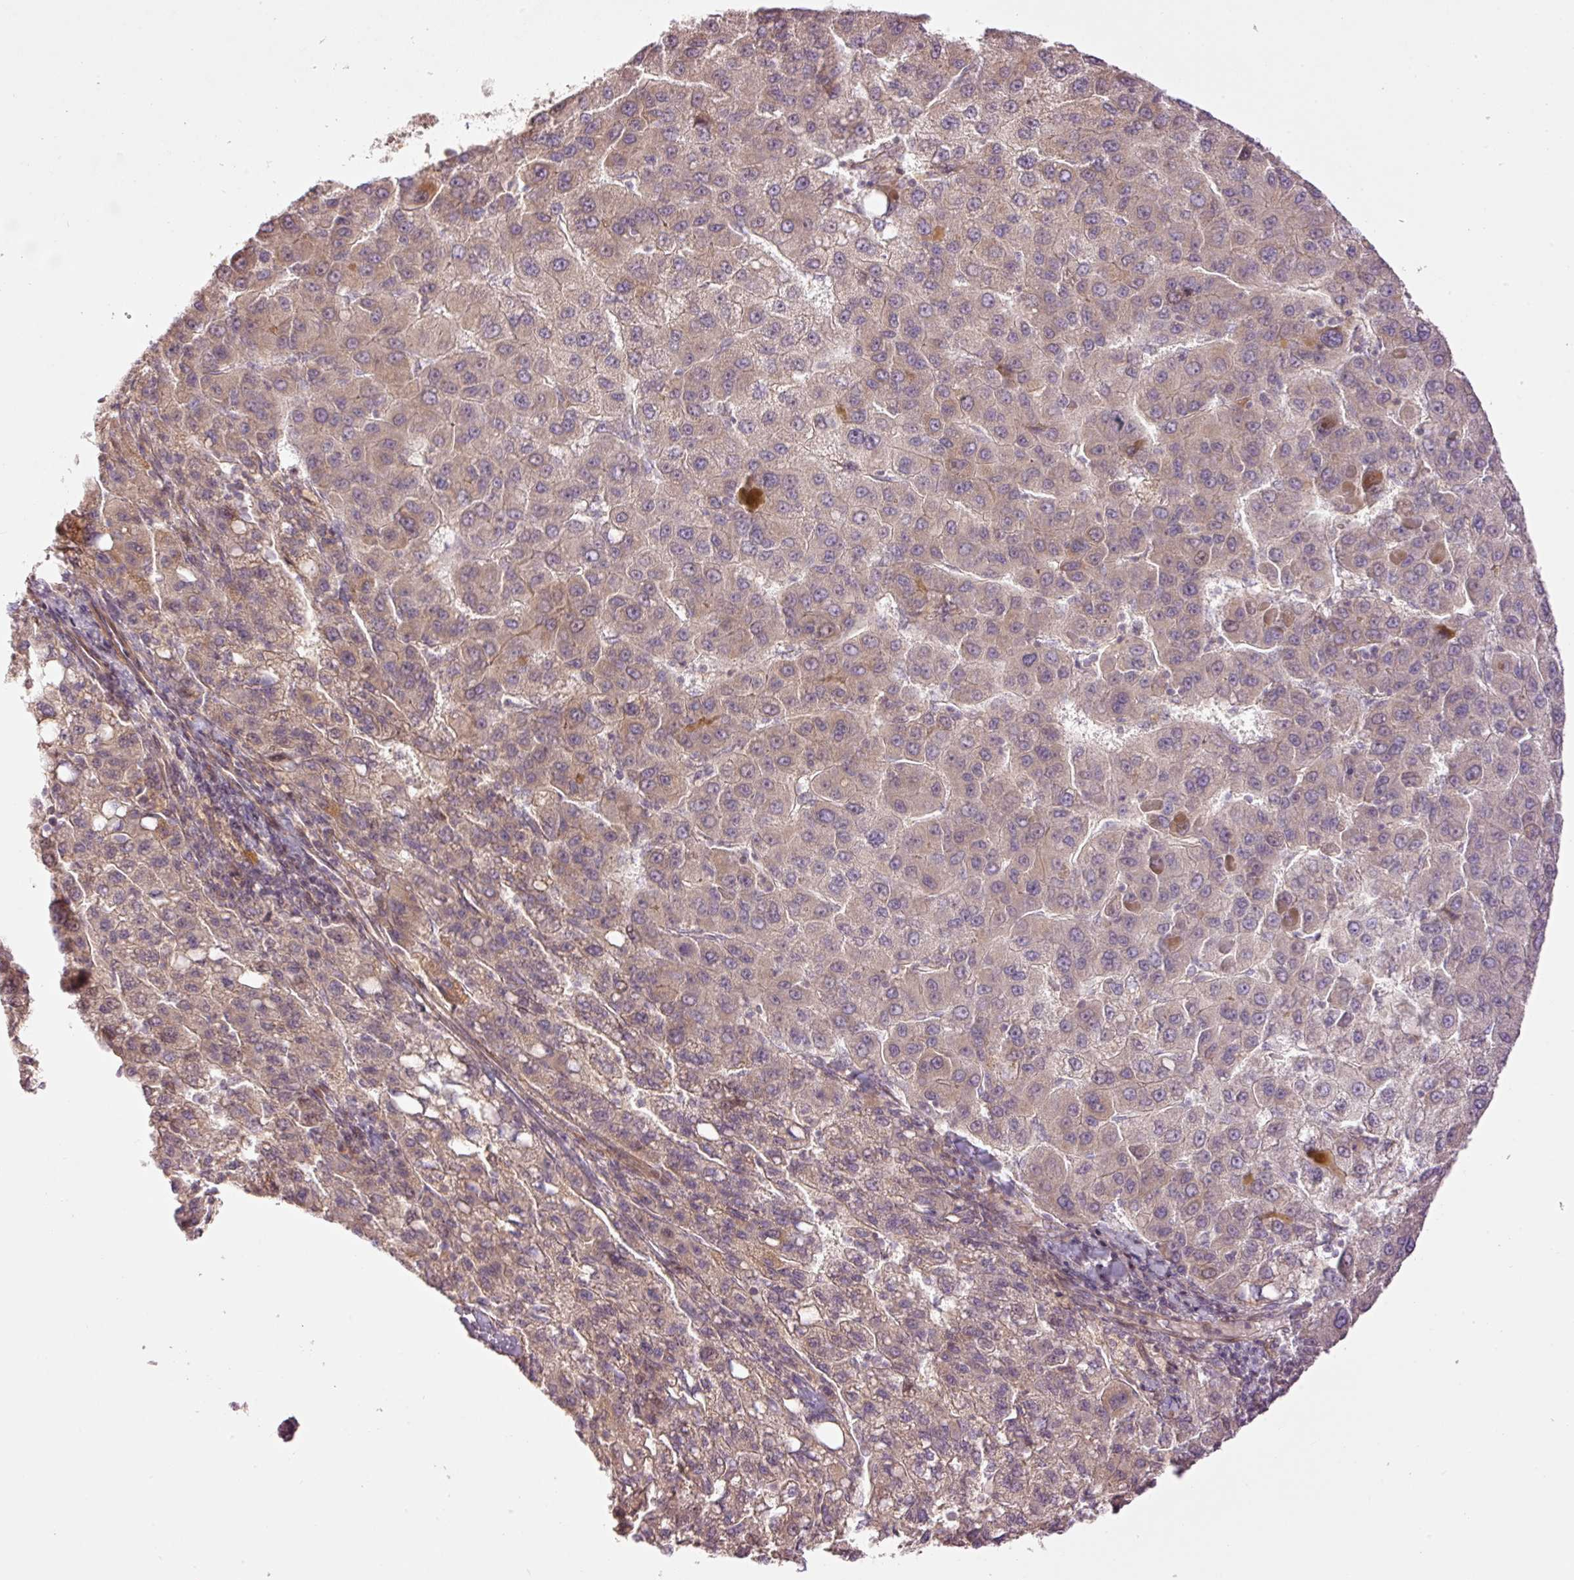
{"staining": {"intensity": "moderate", "quantity": "<25%", "location": "cytoplasmic/membranous,nuclear"}, "tissue": "liver cancer", "cell_type": "Tumor cells", "image_type": "cancer", "snomed": [{"axis": "morphology", "description": "Carcinoma, Hepatocellular, NOS"}, {"axis": "topography", "description": "Liver"}], "caption": "This image exhibits immunohistochemistry (IHC) staining of liver hepatocellular carcinoma, with low moderate cytoplasmic/membranous and nuclear positivity in approximately <25% of tumor cells.", "gene": "SLC29A3", "patient": {"sex": "female", "age": 82}}